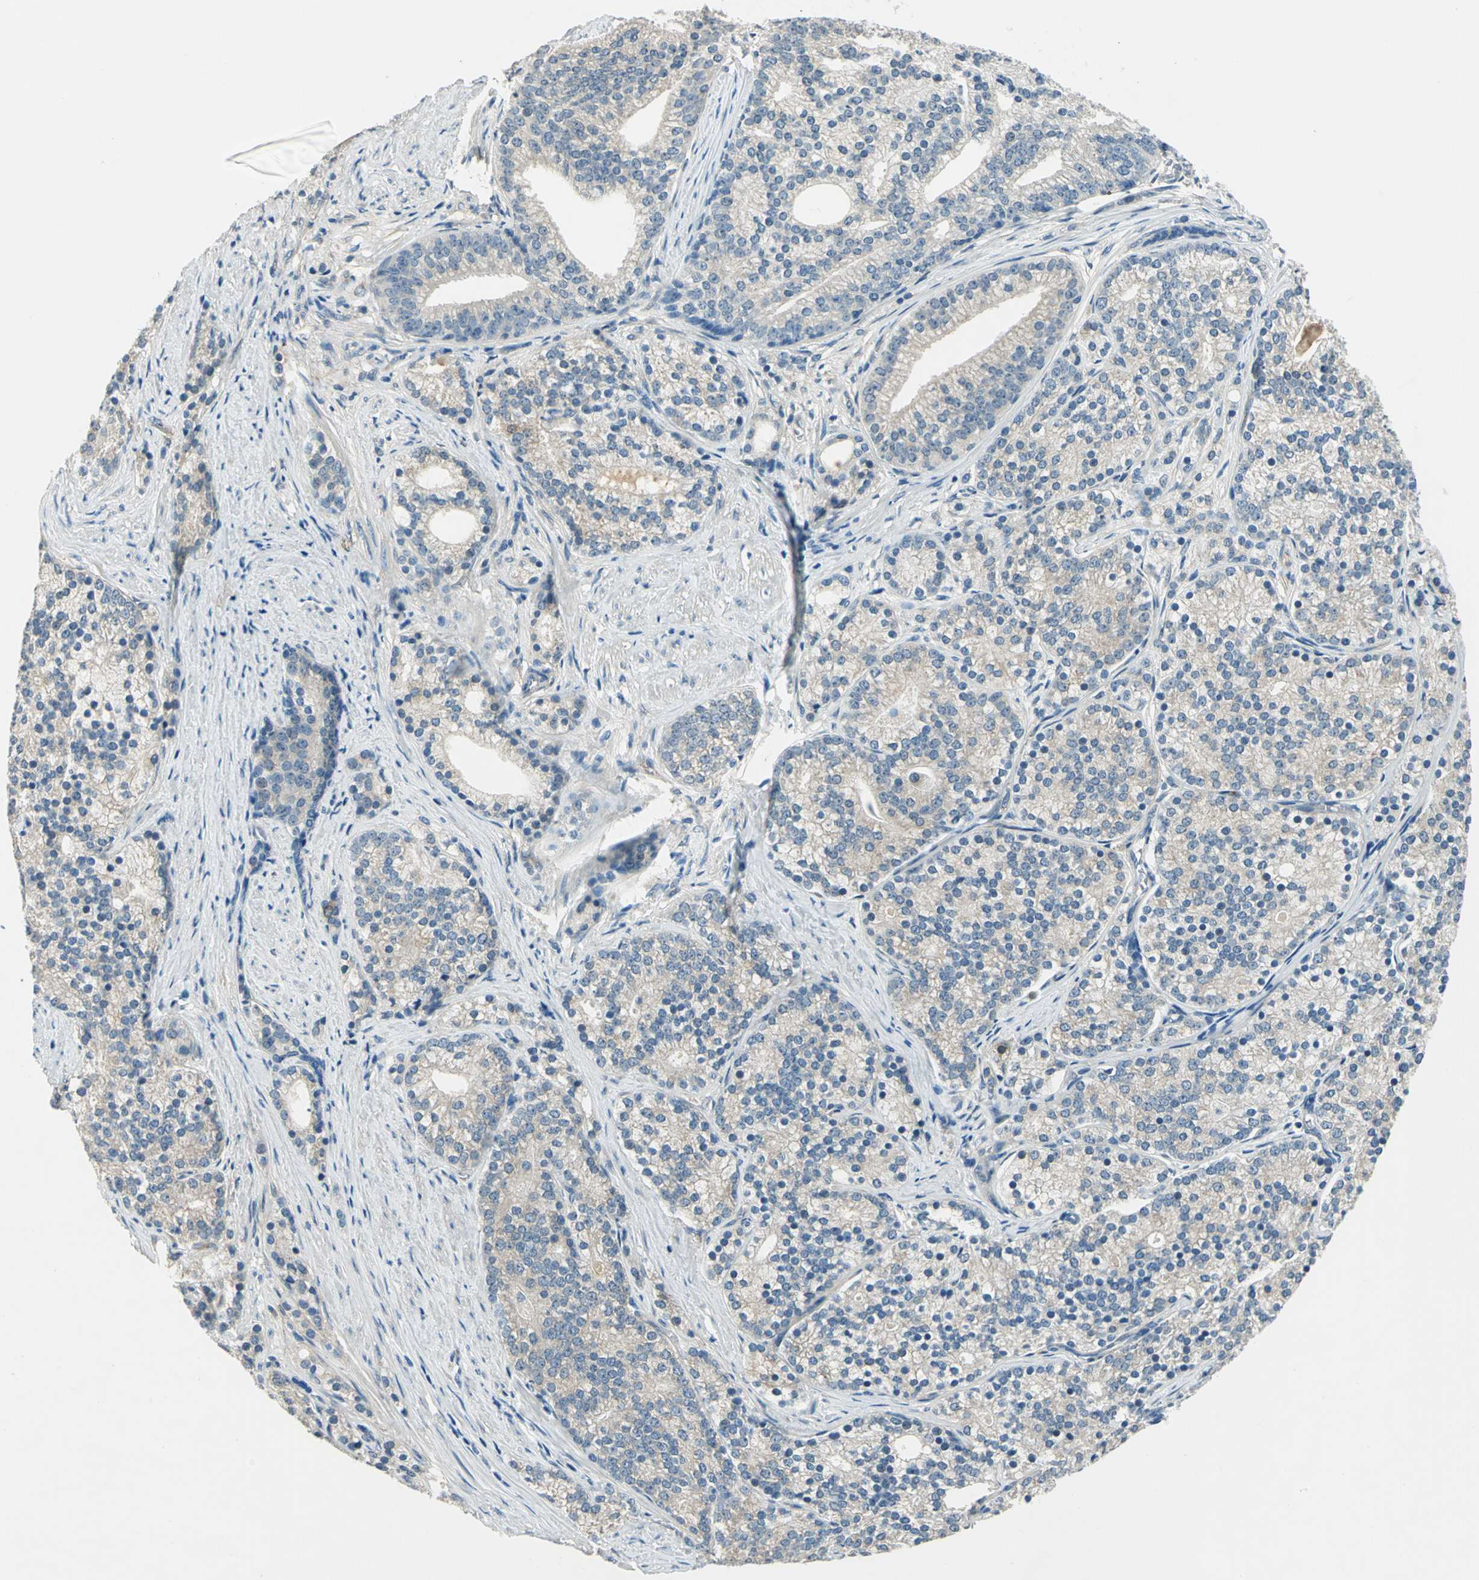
{"staining": {"intensity": "weak", "quantity": "25%-75%", "location": "cytoplasmic/membranous"}, "tissue": "prostate cancer", "cell_type": "Tumor cells", "image_type": "cancer", "snomed": [{"axis": "morphology", "description": "Adenocarcinoma, Low grade"}, {"axis": "topography", "description": "Prostate"}], "caption": "Tumor cells reveal weak cytoplasmic/membranous expression in approximately 25%-75% of cells in prostate cancer (adenocarcinoma (low-grade)).", "gene": "CDC42EP1", "patient": {"sex": "male", "age": 71}}